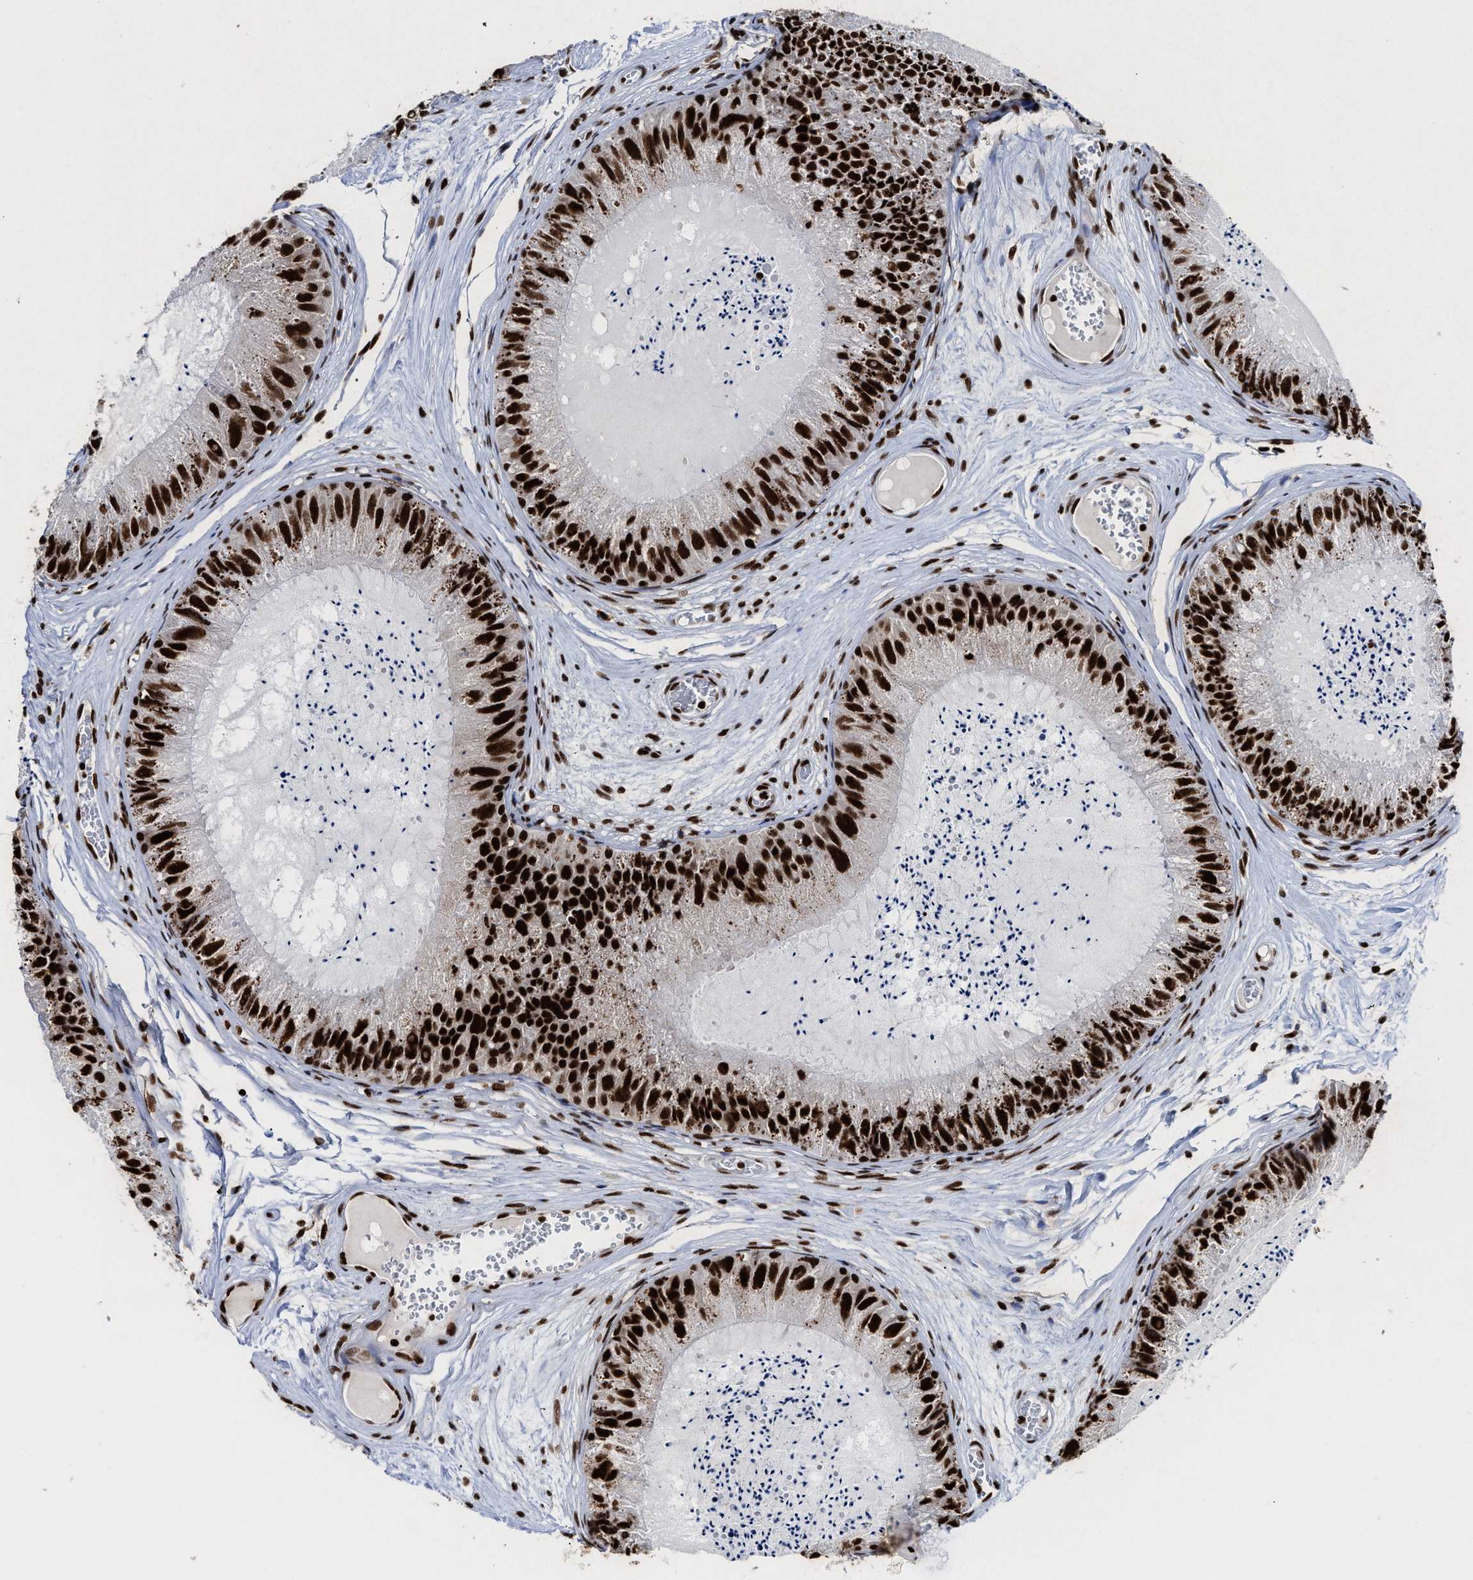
{"staining": {"intensity": "strong", "quantity": ">75%", "location": "nuclear"}, "tissue": "epididymis", "cell_type": "Glandular cells", "image_type": "normal", "snomed": [{"axis": "morphology", "description": "Normal tissue, NOS"}, {"axis": "topography", "description": "Epididymis"}], "caption": "Normal epididymis shows strong nuclear expression in about >75% of glandular cells.", "gene": "ALYREF", "patient": {"sex": "male", "age": 31}}